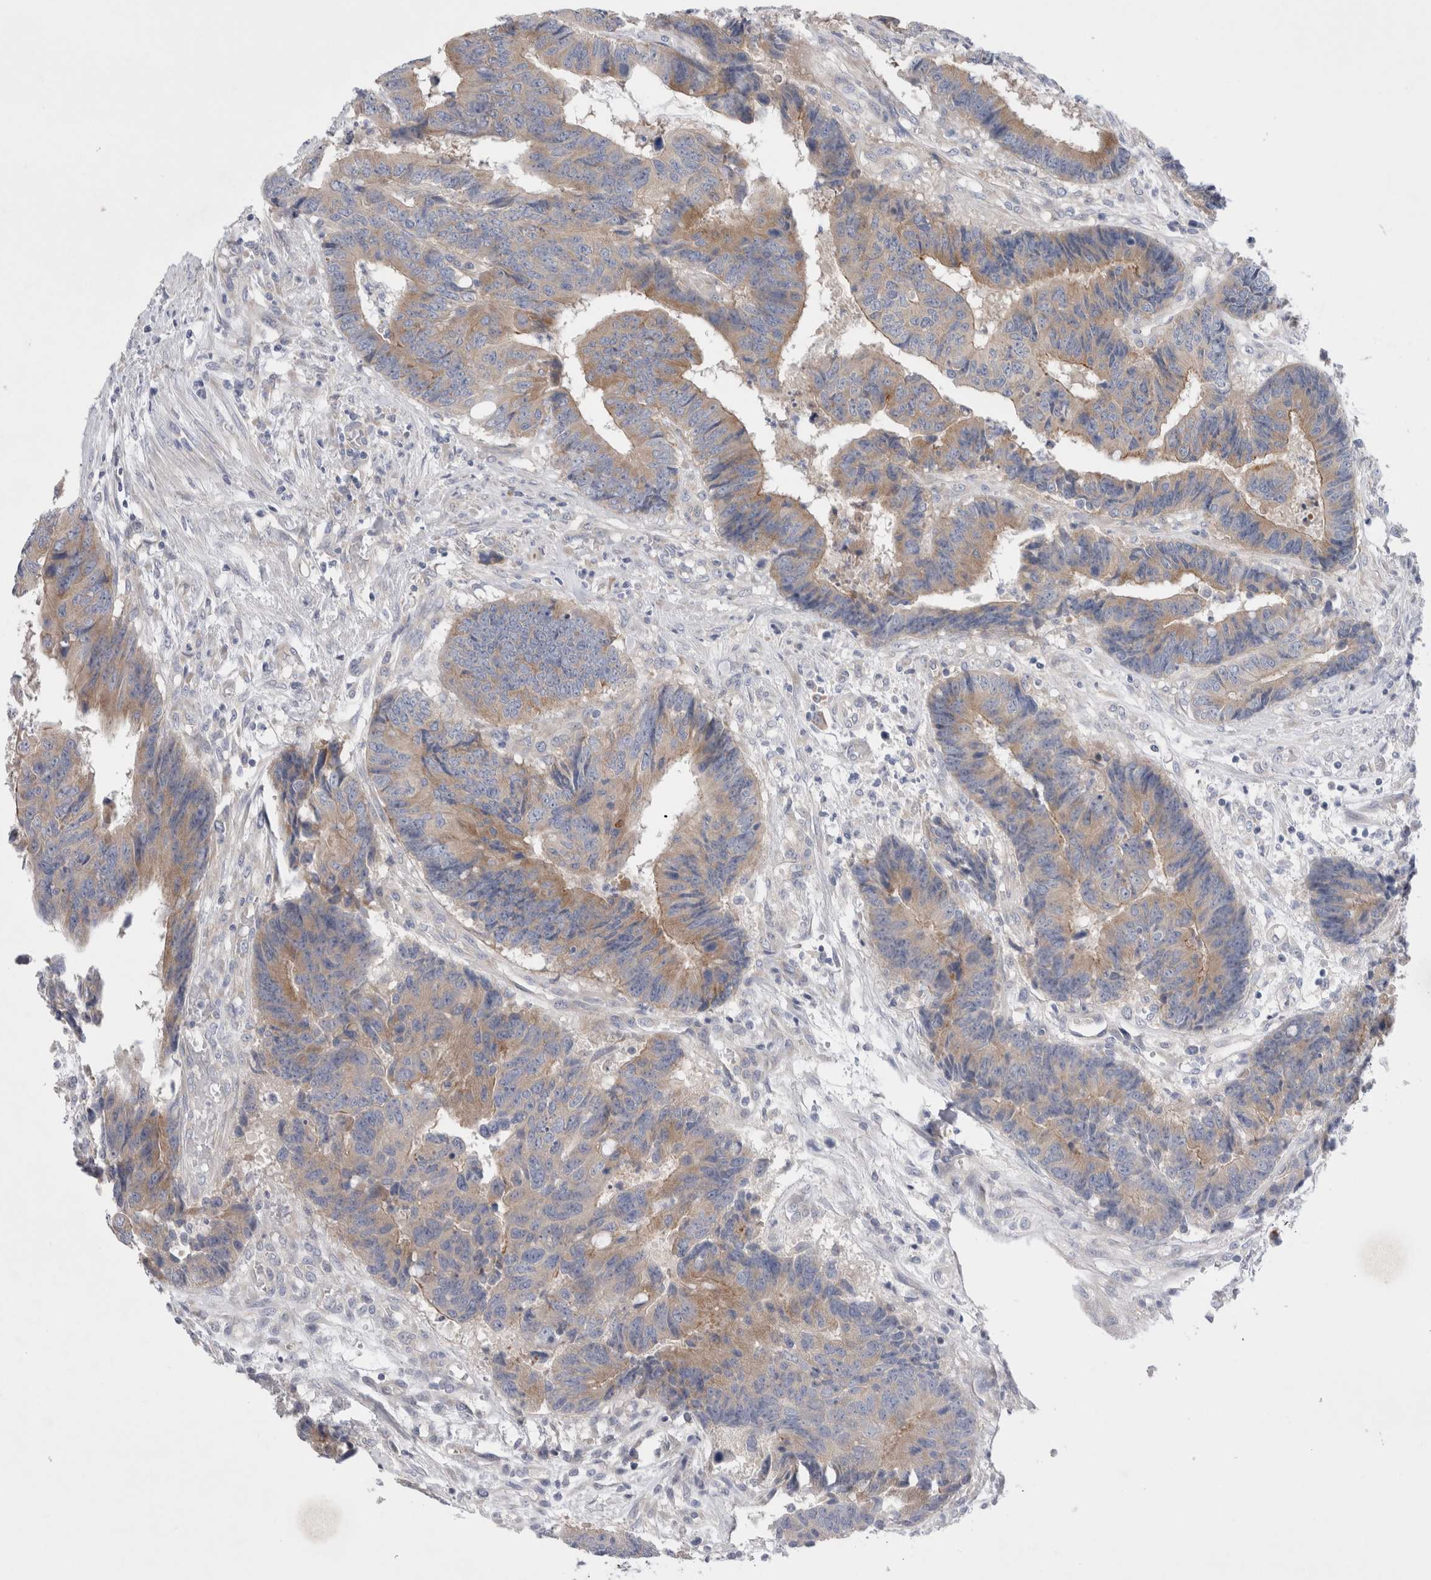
{"staining": {"intensity": "moderate", "quantity": "25%-75%", "location": "cytoplasmic/membranous"}, "tissue": "colorectal cancer", "cell_type": "Tumor cells", "image_type": "cancer", "snomed": [{"axis": "morphology", "description": "Adenocarcinoma, NOS"}, {"axis": "topography", "description": "Rectum"}], "caption": "Moderate cytoplasmic/membranous protein staining is present in about 25%-75% of tumor cells in adenocarcinoma (colorectal).", "gene": "RBM12B", "patient": {"sex": "male", "age": 84}}